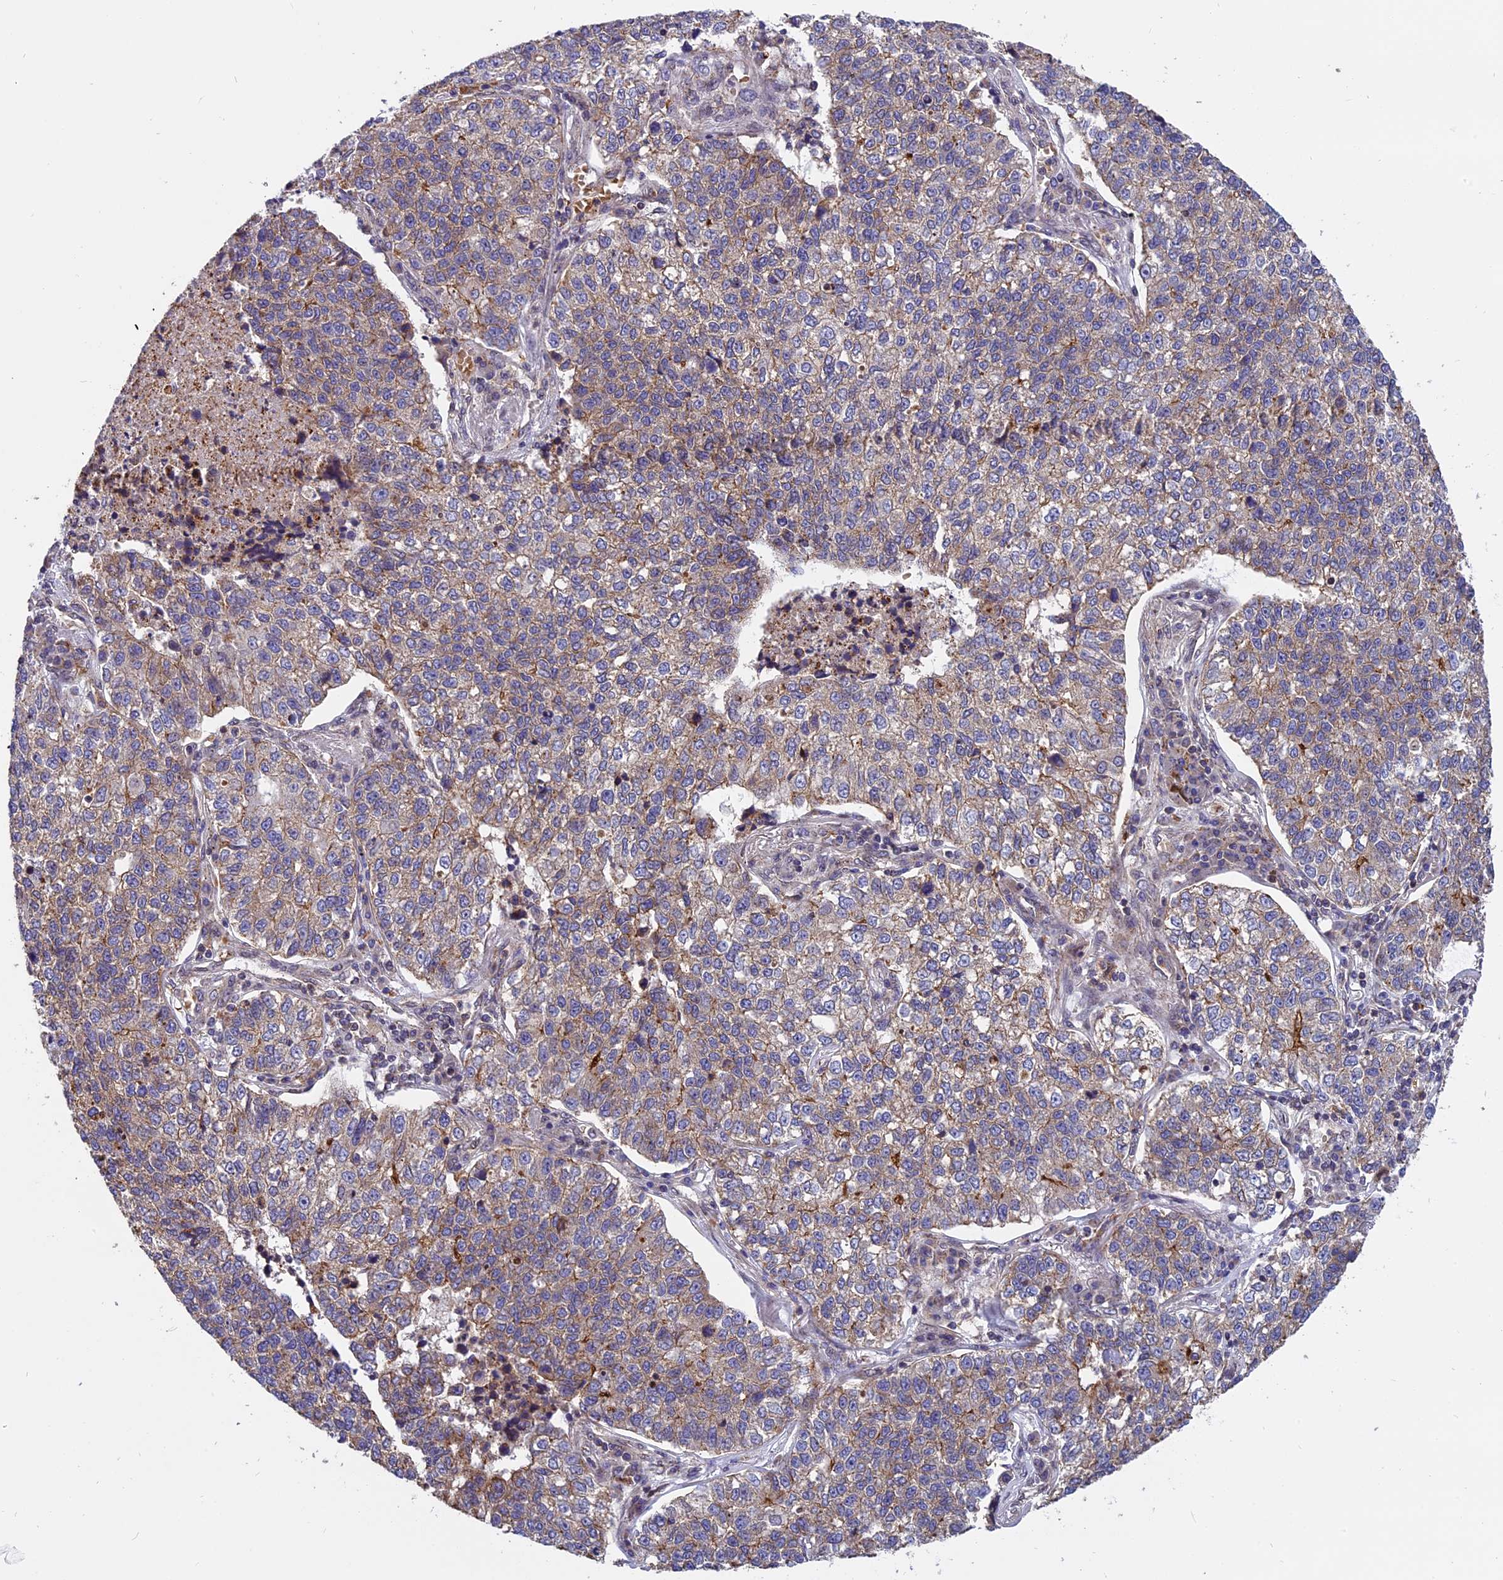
{"staining": {"intensity": "weak", "quantity": "25%-75%", "location": "cytoplasmic/membranous"}, "tissue": "lung cancer", "cell_type": "Tumor cells", "image_type": "cancer", "snomed": [{"axis": "morphology", "description": "Adenocarcinoma, NOS"}, {"axis": "topography", "description": "Lung"}], "caption": "Tumor cells display weak cytoplasmic/membranous positivity in about 25%-75% of cells in lung adenocarcinoma.", "gene": "CHMP2A", "patient": {"sex": "male", "age": 49}}